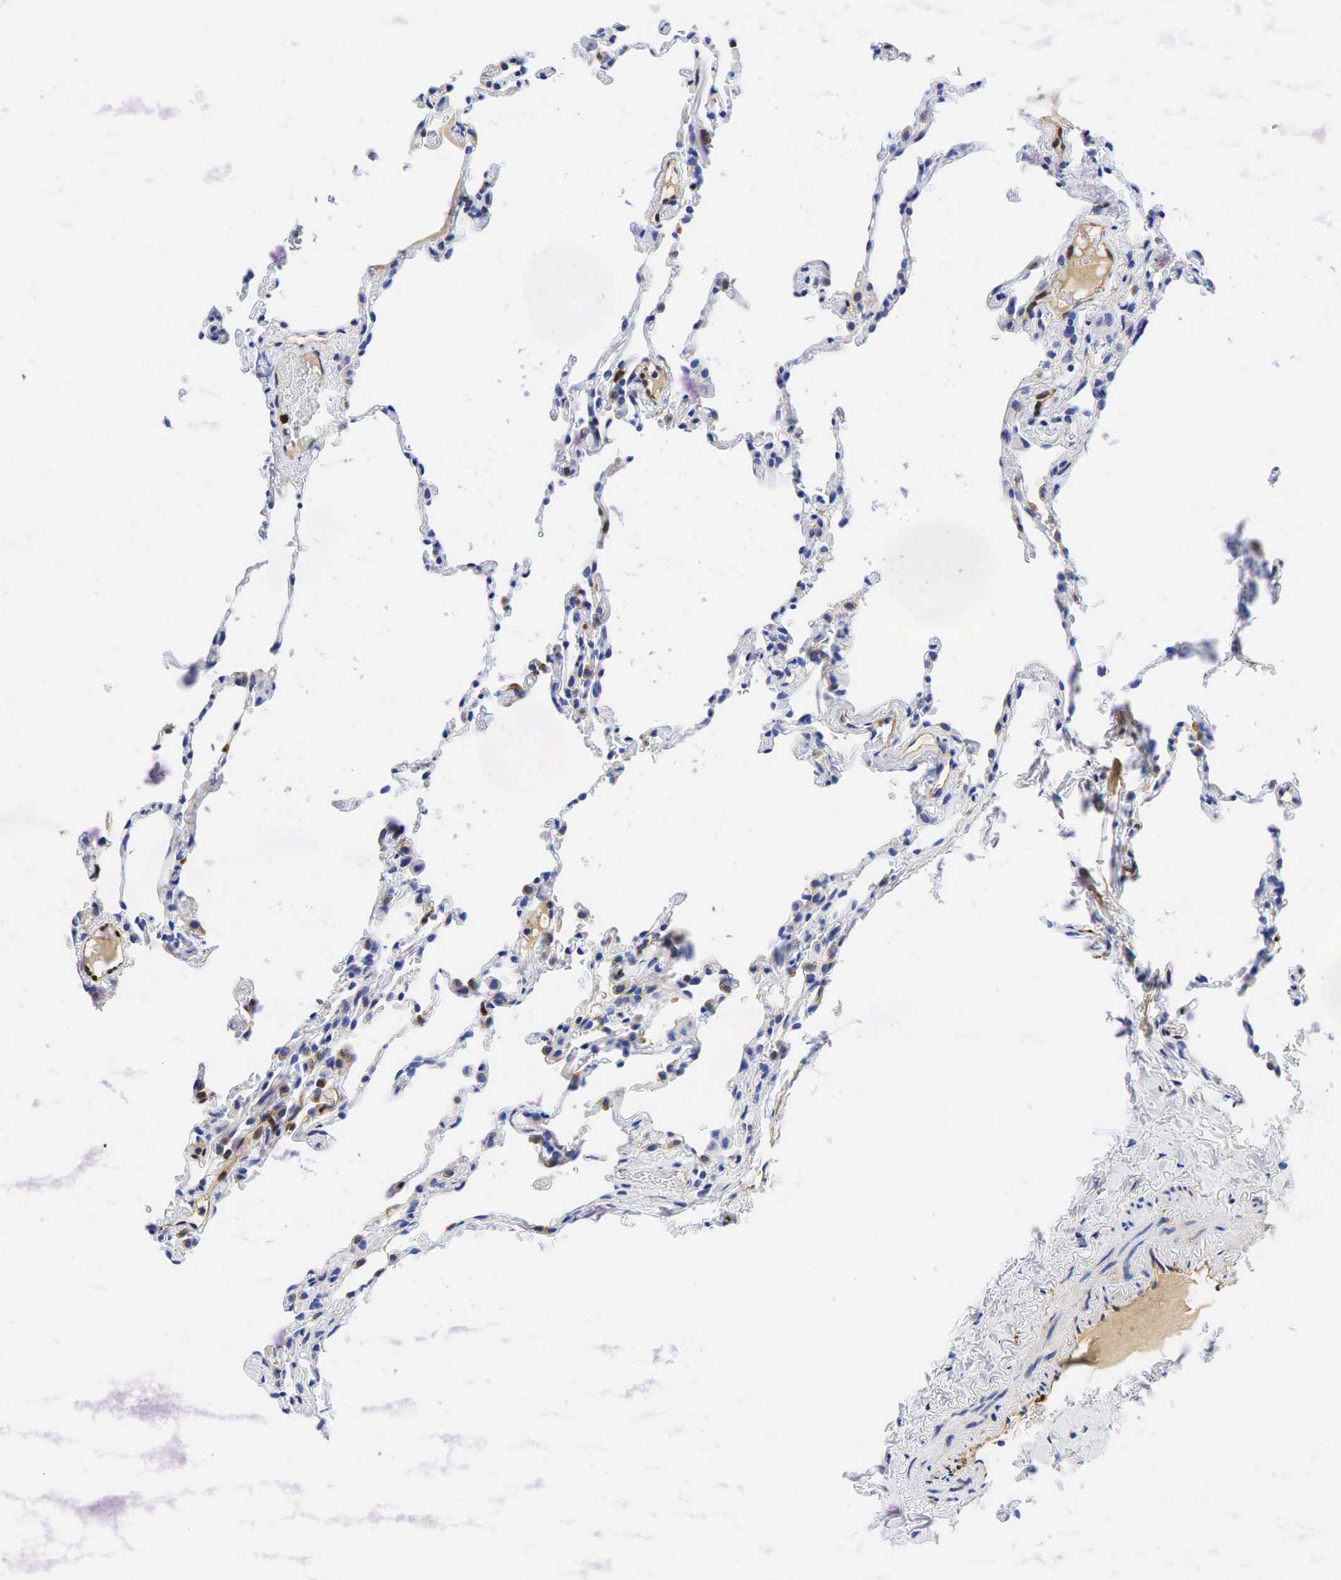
{"staining": {"intensity": "negative", "quantity": "none", "location": "none"}, "tissue": "lung", "cell_type": "Alveolar cells", "image_type": "normal", "snomed": [{"axis": "morphology", "description": "Normal tissue, NOS"}, {"axis": "topography", "description": "Lung"}], "caption": "This is an immunohistochemistry micrograph of unremarkable lung. There is no staining in alveolar cells.", "gene": "TNFRSF8", "patient": {"sex": "female", "age": 61}}